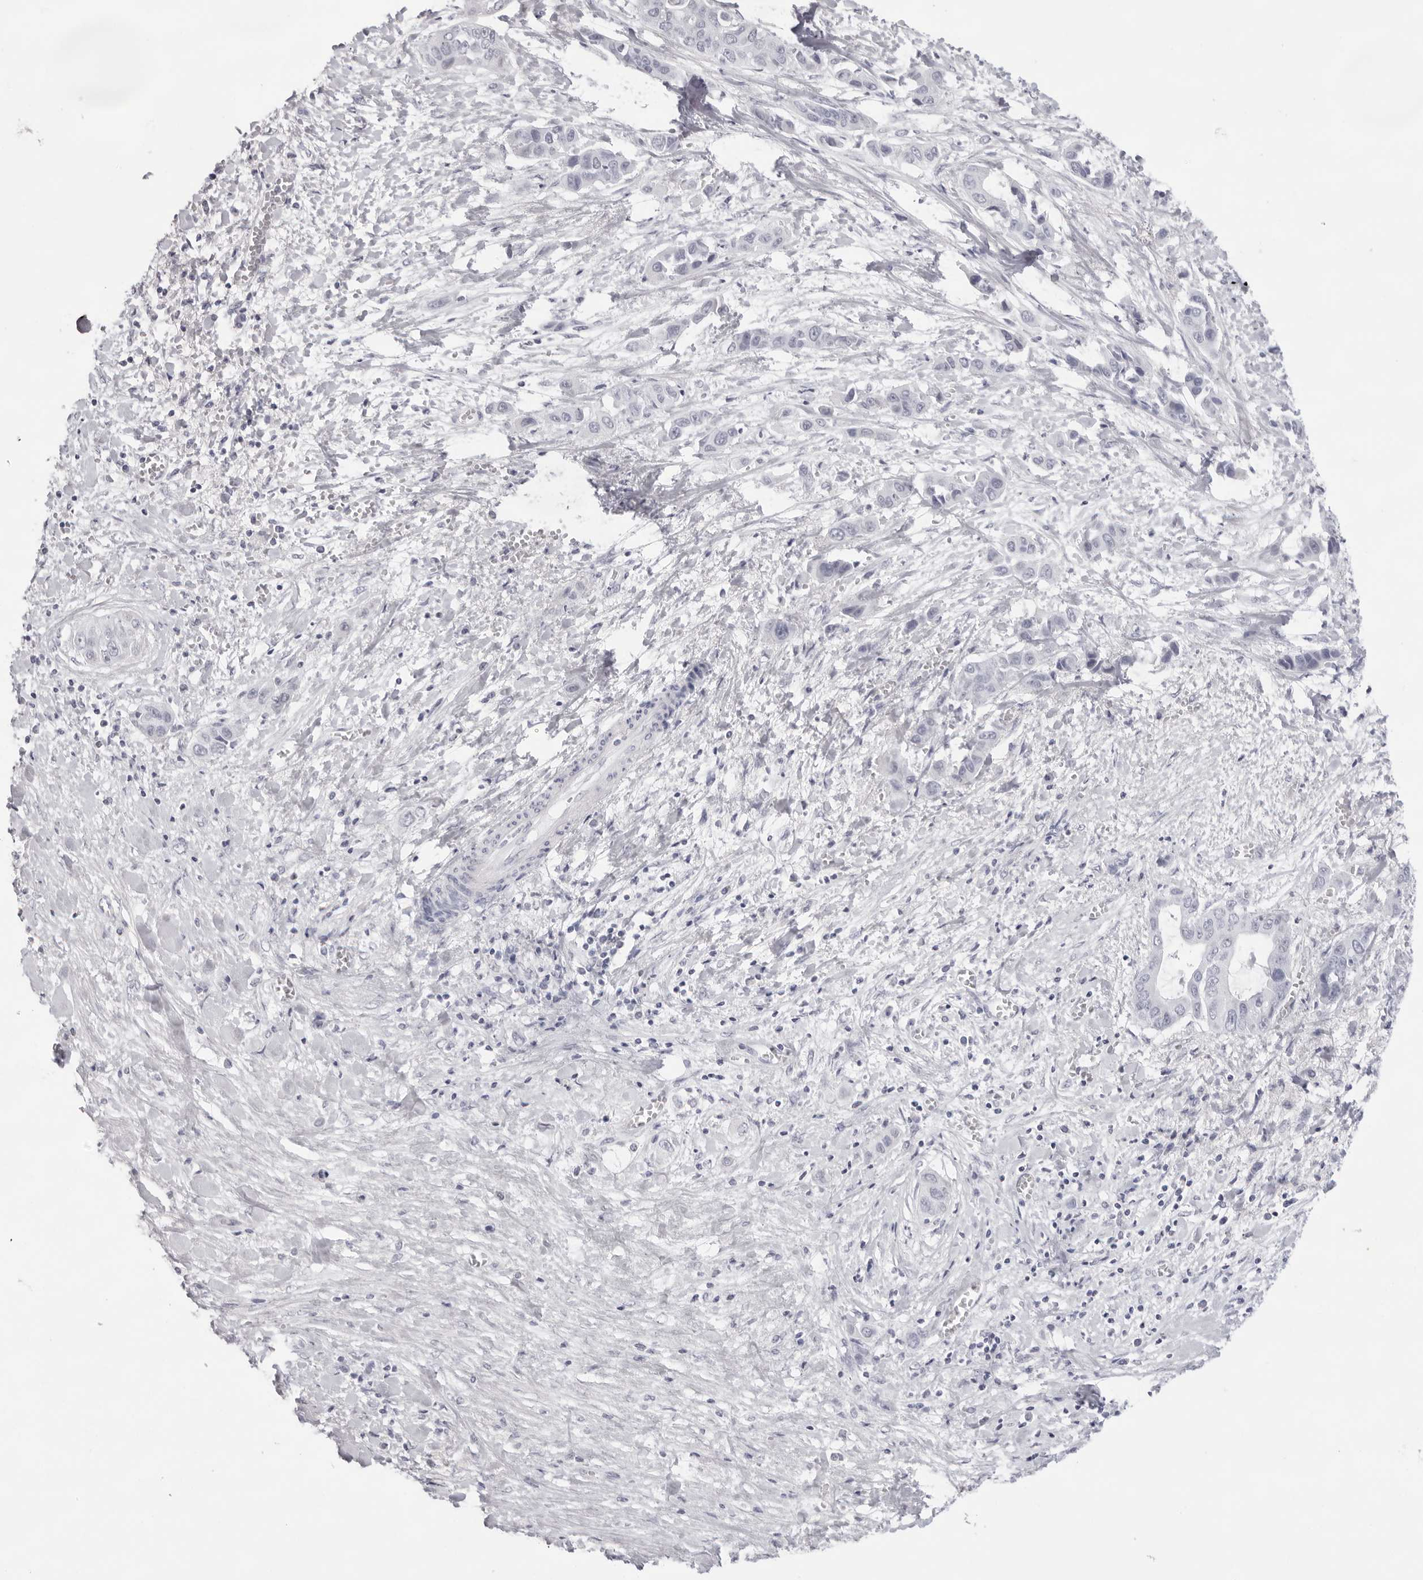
{"staining": {"intensity": "negative", "quantity": "none", "location": "none"}, "tissue": "liver cancer", "cell_type": "Tumor cells", "image_type": "cancer", "snomed": [{"axis": "morphology", "description": "Cholangiocarcinoma"}, {"axis": "topography", "description": "Liver"}], "caption": "Immunohistochemistry (IHC) micrograph of neoplastic tissue: human liver cancer stained with DAB (3,3'-diaminobenzidine) reveals no significant protein staining in tumor cells.", "gene": "KLK12", "patient": {"sex": "female", "age": 52}}